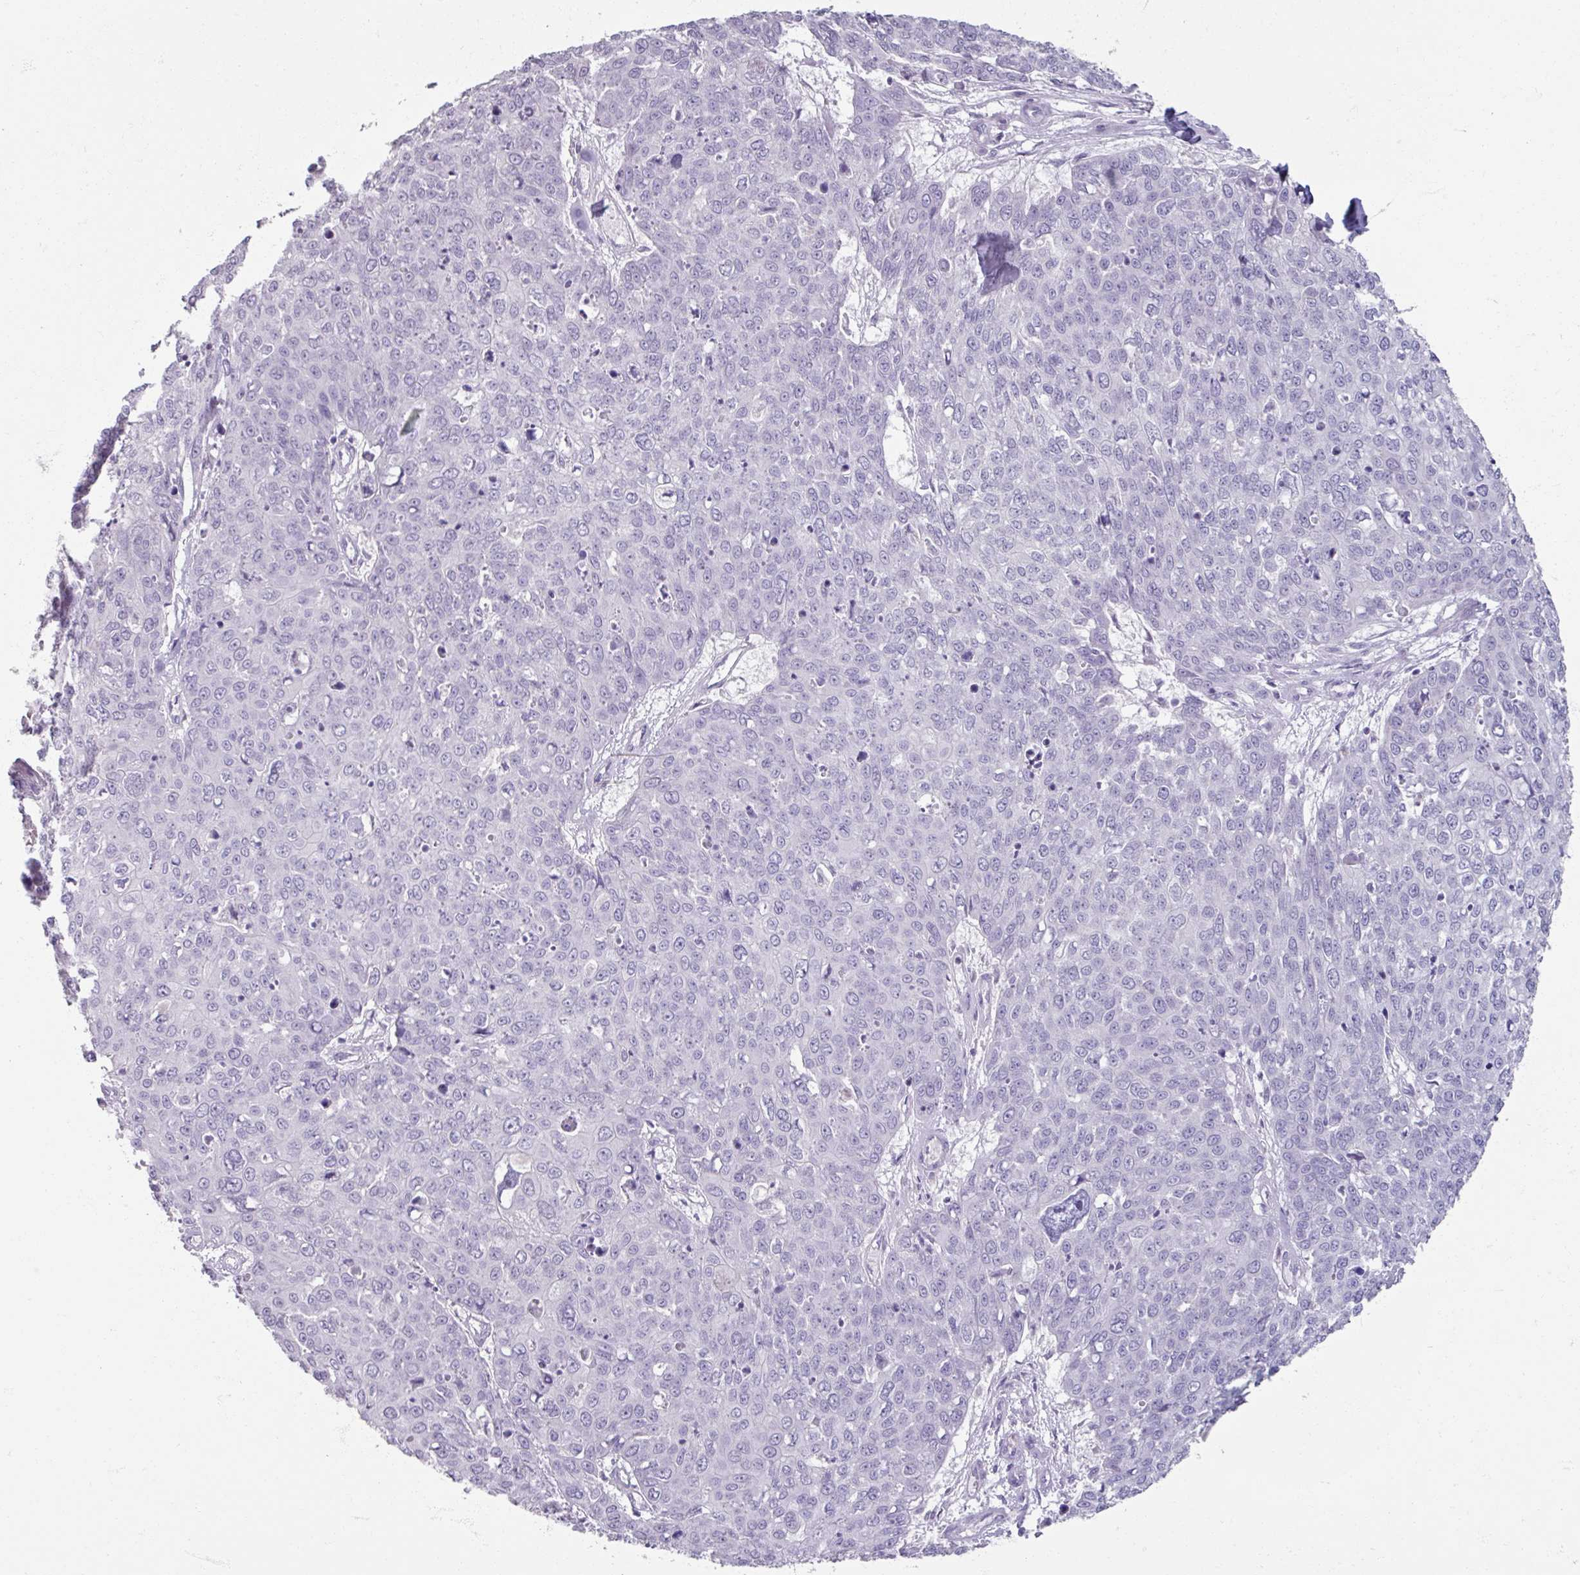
{"staining": {"intensity": "negative", "quantity": "none", "location": "none"}, "tissue": "skin cancer", "cell_type": "Tumor cells", "image_type": "cancer", "snomed": [{"axis": "morphology", "description": "Squamous cell carcinoma, NOS"}, {"axis": "topography", "description": "Skin"}], "caption": "DAB (3,3'-diaminobenzidine) immunohistochemical staining of human skin cancer (squamous cell carcinoma) shows no significant expression in tumor cells.", "gene": "TG", "patient": {"sex": "male", "age": 71}}